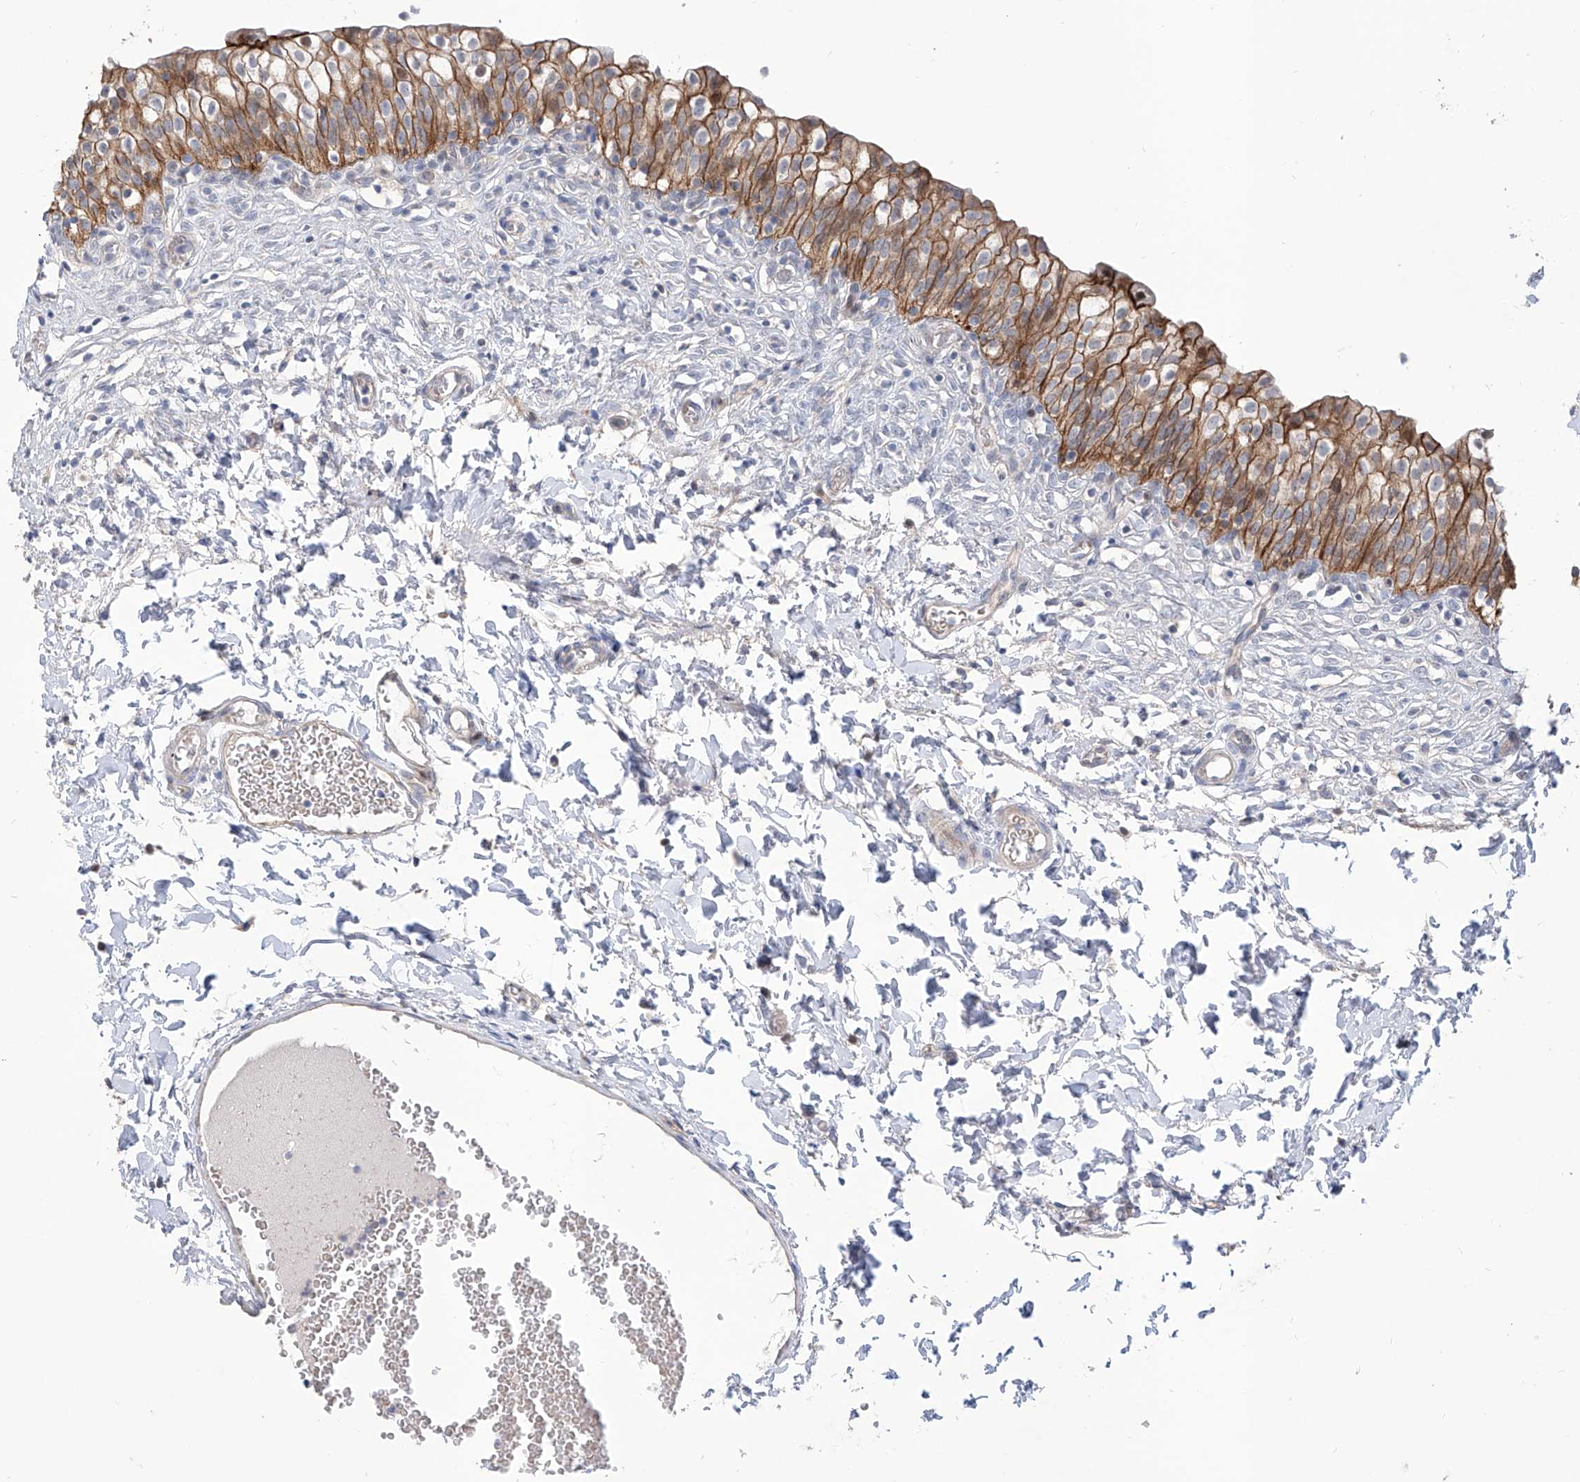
{"staining": {"intensity": "moderate", "quantity": ">75%", "location": "cytoplasmic/membranous"}, "tissue": "urinary bladder", "cell_type": "Urothelial cells", "image_type": "normal", "snomed": [{"axis": "morphology", "description": "Normal tissue, NOS"}, {"axis": "topography", "description": "Urinary bladder"}], "caption": "Immunohistochemistry (IHC) (DAB (3,3'-diaminobenzidine)) staining of normal urinary bladder exhibits moderate cytoplasmic/membranous protein expression in about >75% of urothelial cells. (brown staining indicates protein expression, while blue staining denotes nuclei).", "gene": "LRRC1", "patient": {"sex": "male", "age": 55}}